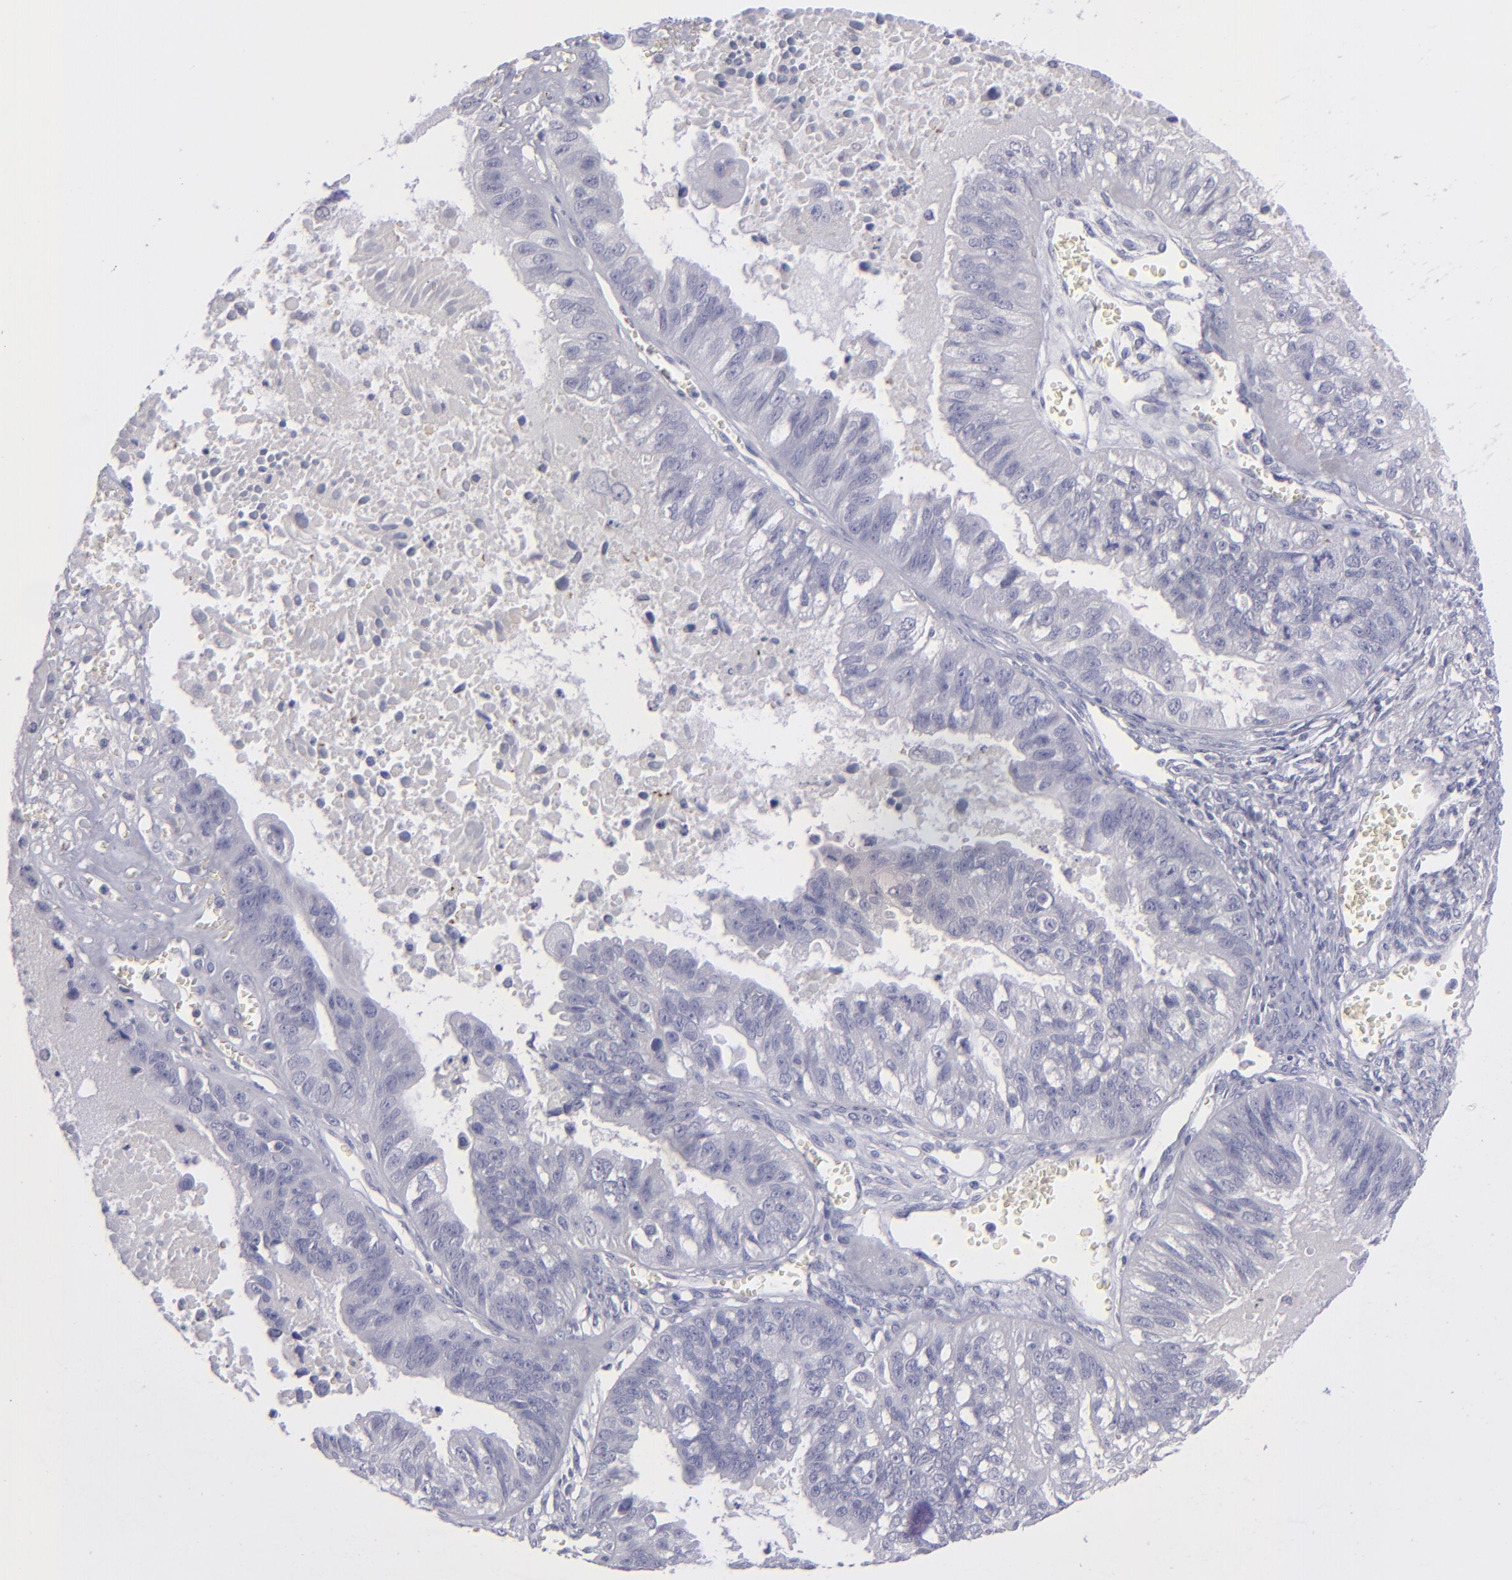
{"staining": {"intensity": "negative", "quantity": "none", "location": "none"}, "tissue": "ovarian cancer", "cell_type": "Tumor cells", "image_type": "cancer", "snomed": [{"axis": "morphology", "description": "Carcinoma, endometroid"}, {"axis": "topography", "description": "Ovary"}], "caption": "Tumor cells are negative for protein expression in human ovarian cancer (endometroid carcinoma).", "gene": "ITGB4", "patient": {"sex": "female", "age": 85}}